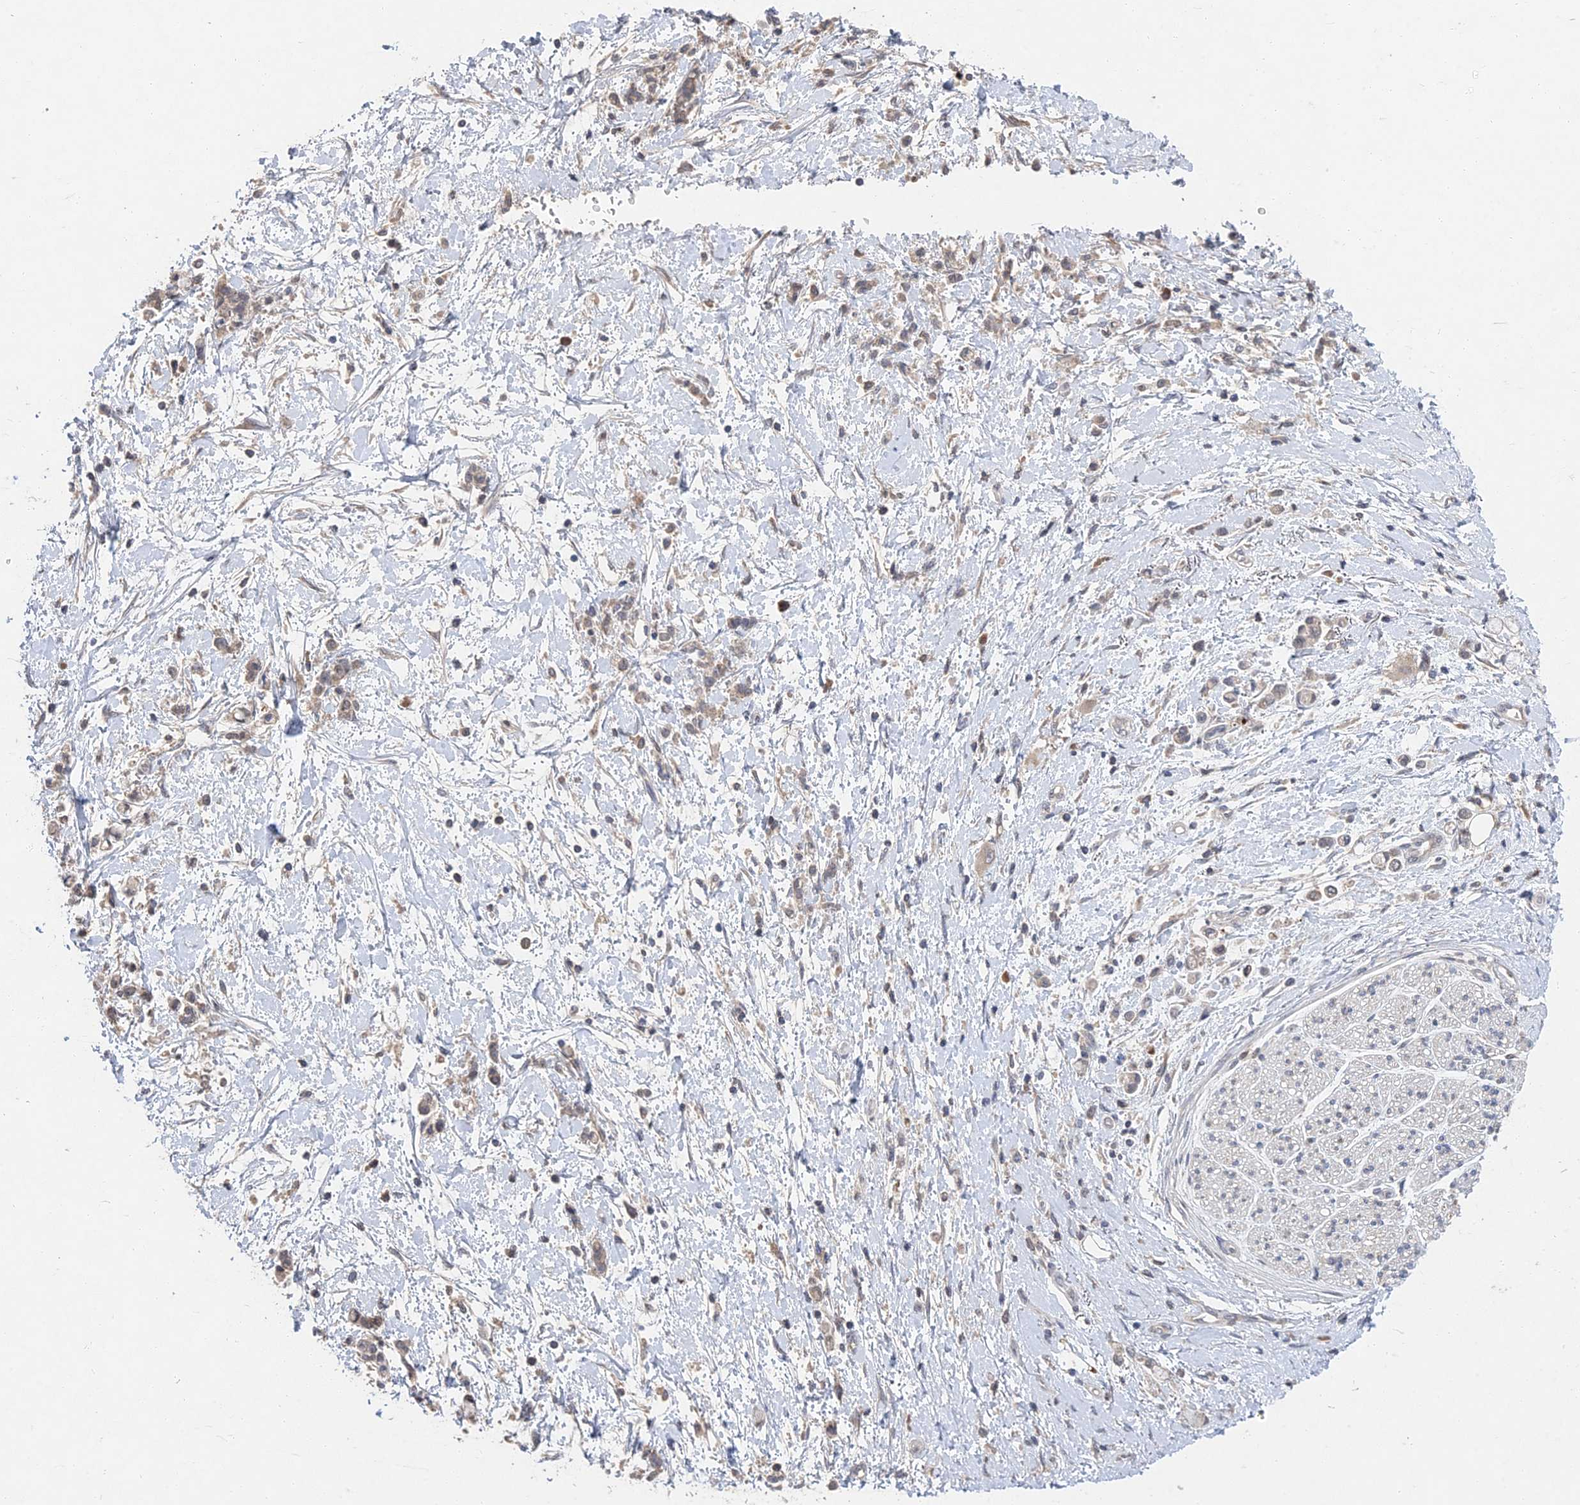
{"staining": {"intensity": "weak", "quantity": ">75%", "location": "cytoplasmic/membranous"}, "tissue": "stomach cancer", "cell_type": "Tumor cells", "image_type": "cancer", "snomed": [{"axis": "morphology", "description": "Adenocarcinoma, NOS"}, {"axis": "topography", "description": "Stomach"}], "caption": "IHC of stomach adenocarcinoma exhibits low levels of weak cytoplasmic/membranous staining in about >75% of tumor cells. The protein of interest is shown in brown color, while the nuclei are stained blue.", "gene": "GNA15", "patient": {"sex": "female", "age": 60}}